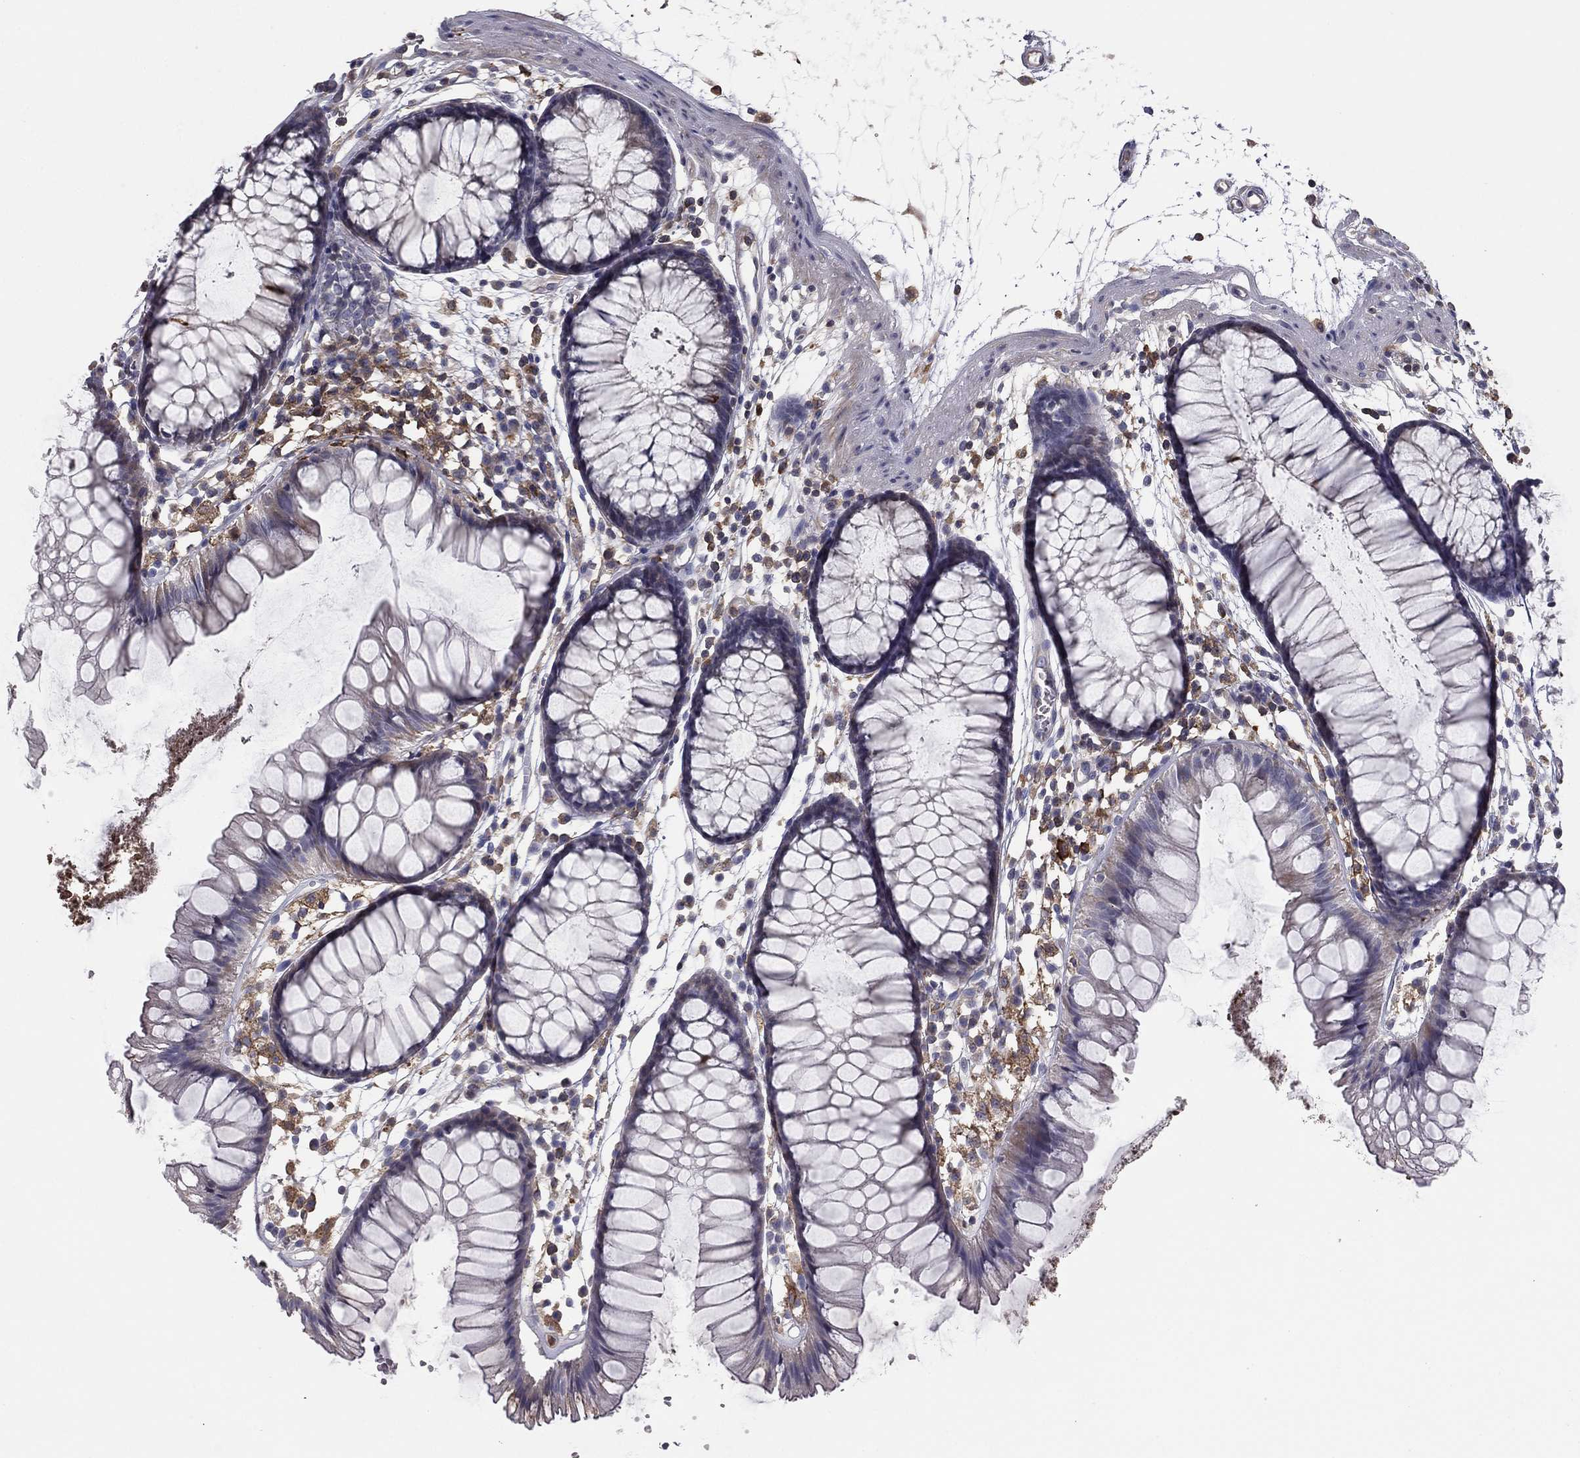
{"staining": {"intensity": "negative", "quantity": "none", "location": "none"}, "tissue": "colon", "cell_type": "Endothelial cells", "image_type": "normal", "snomed": [{"axis": "morphology", "description": "Normal tissue, NOS"}, {"axis": "morphology", "description": "Adenocarcinoma, NOS"}, {"axis": "topography", "description": "Colon"}], "caption": "Human colon stained for a protein using IHC demonstrates no positivity in endothelial cells.", "gene": "PLCB2", "patient": {"sex": "male", "age": 65}}